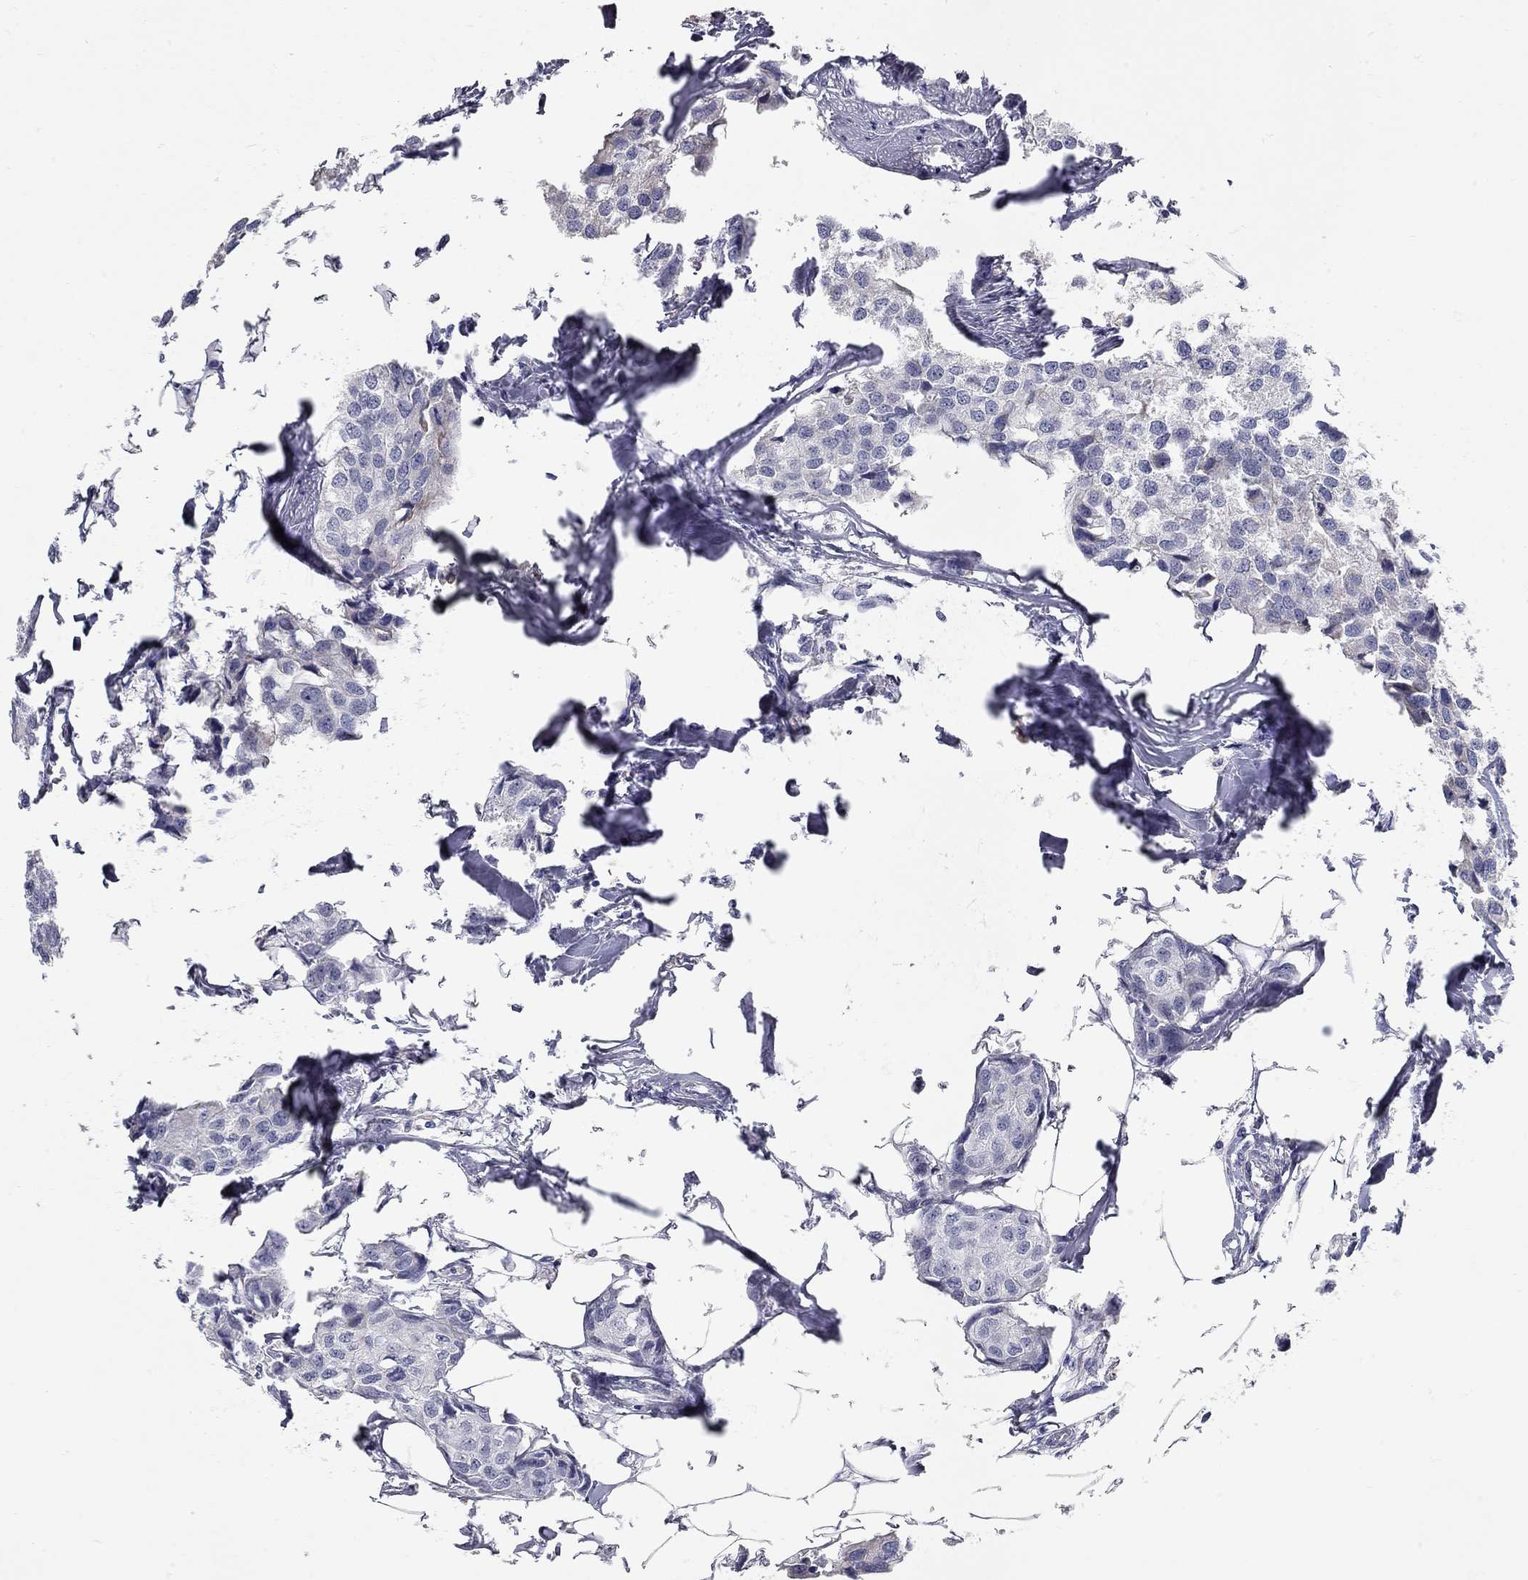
{"staining": {"intensity": "negative", "quantity": "none", "location": "none"}, "tissue": "breast cancer", "cell_type": "Tumor cells", "image_type": "cancer", "snomed": [{"axis": "morphology", "description": "Duct carcinoma"}, {"axis": "topography", "description": "Breast"}], "caption": "Human breast intraductal carcinoma stained for a protein using IHC demonstrates no positivity in tumor cells.", "gene": "XAGE2", "patient": {"sex": "female", "age": 80}}